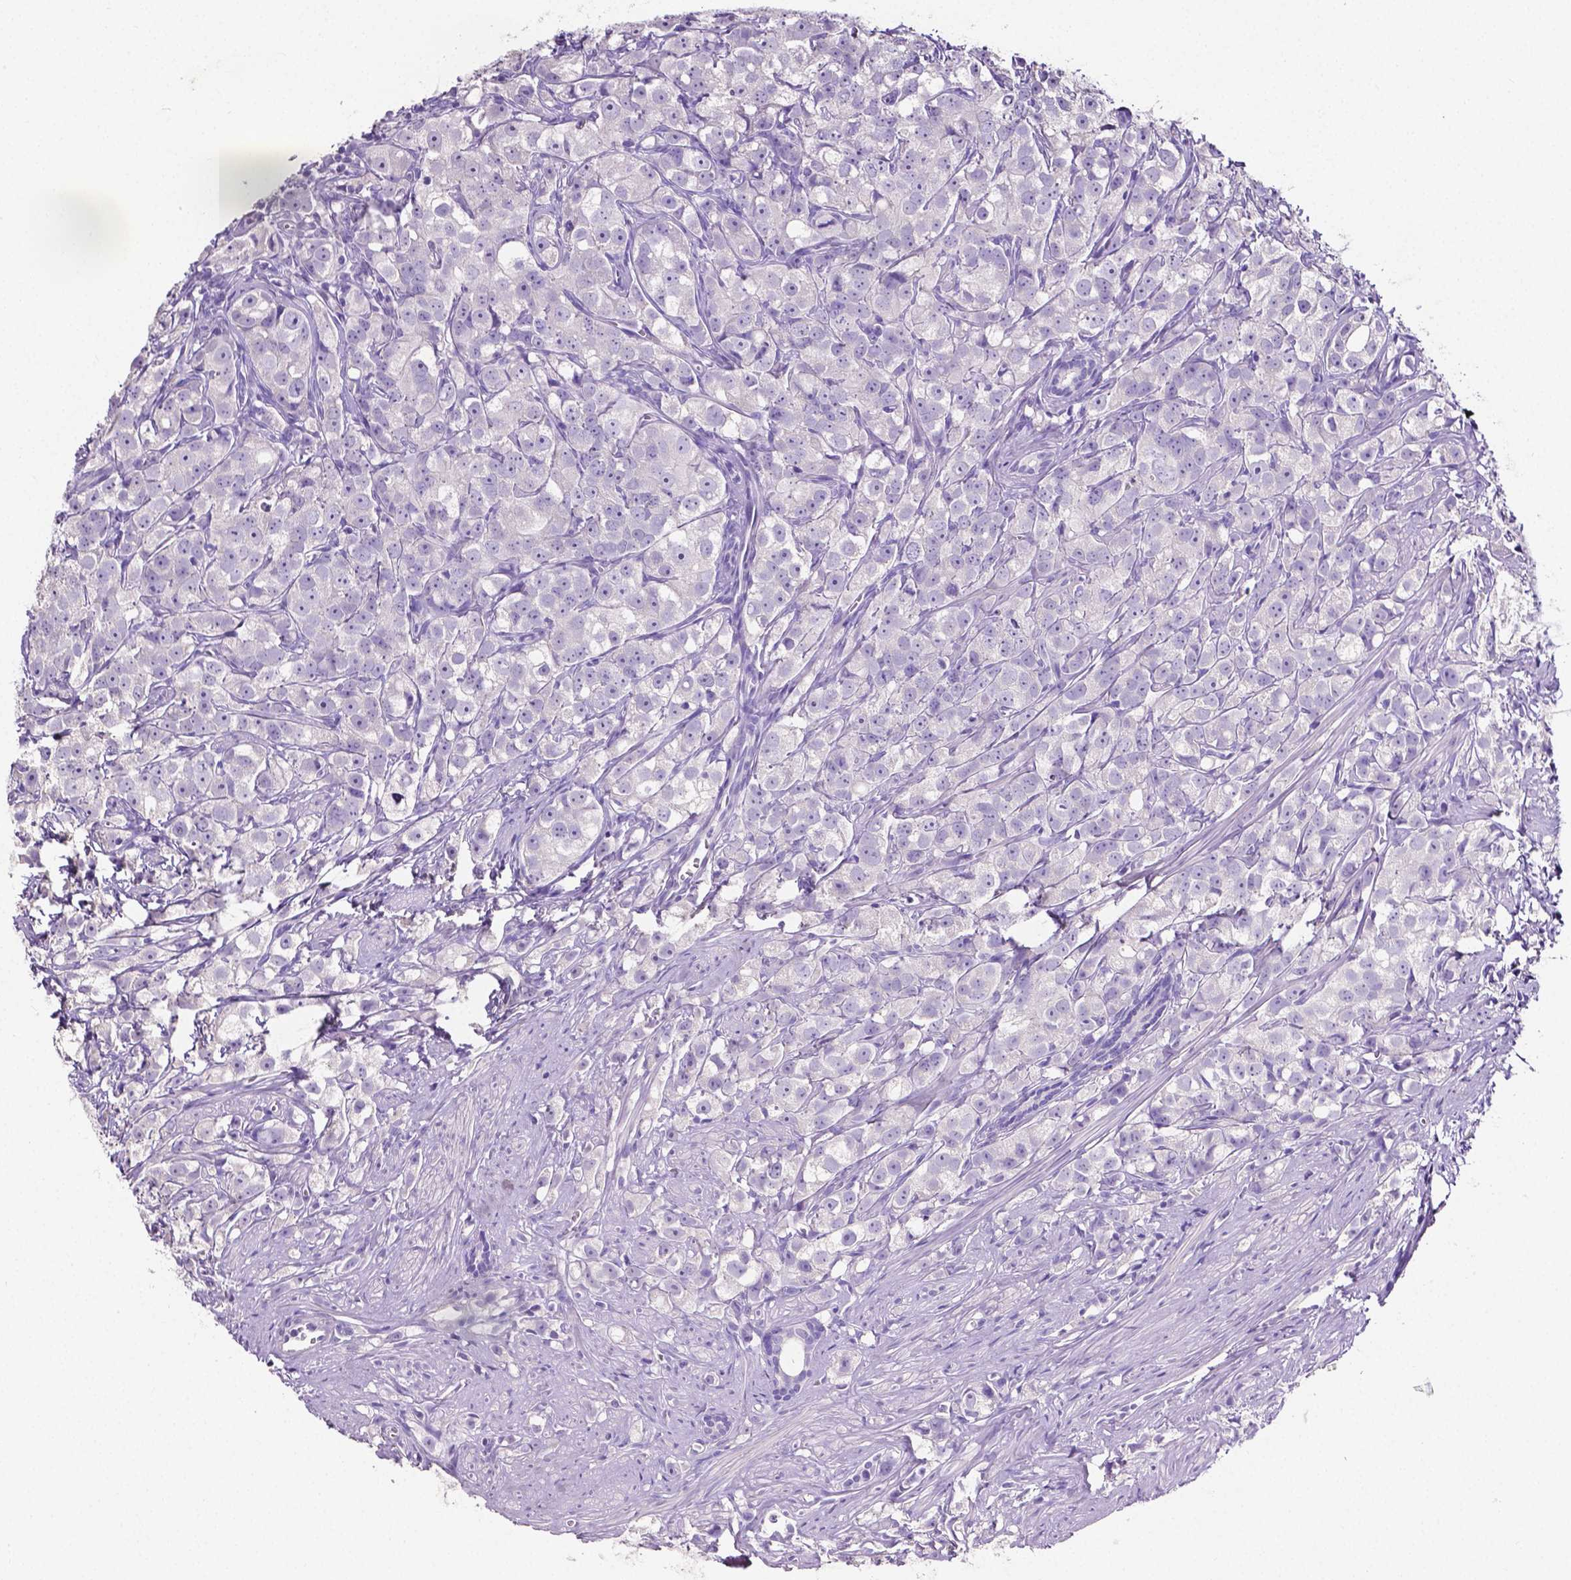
{"staining": {"intensity": "negative", "quantity": "none", "location": "none"}, "tissue": "prostate cancer", "cell_type": "Tumor cells", "image_type": "cancer", "snomed": [{"axis": "morphology", "description": "Adenocarcinoma, High grade"}, {"axis": "topography", "description": "Prostate"}], "caption": "The histopathology image reveals no significant staining in tumor cells of prostate cancer (high-grade adenocarcinoma). Brightfield microscopy of IHC stained with DAB (3,3'-diaminobenzidine) (brown) and hematoxylin (blue), captured at high magnification.", "gene": "SLC22A2", "patient": {"sex": "male", "age": 68}}